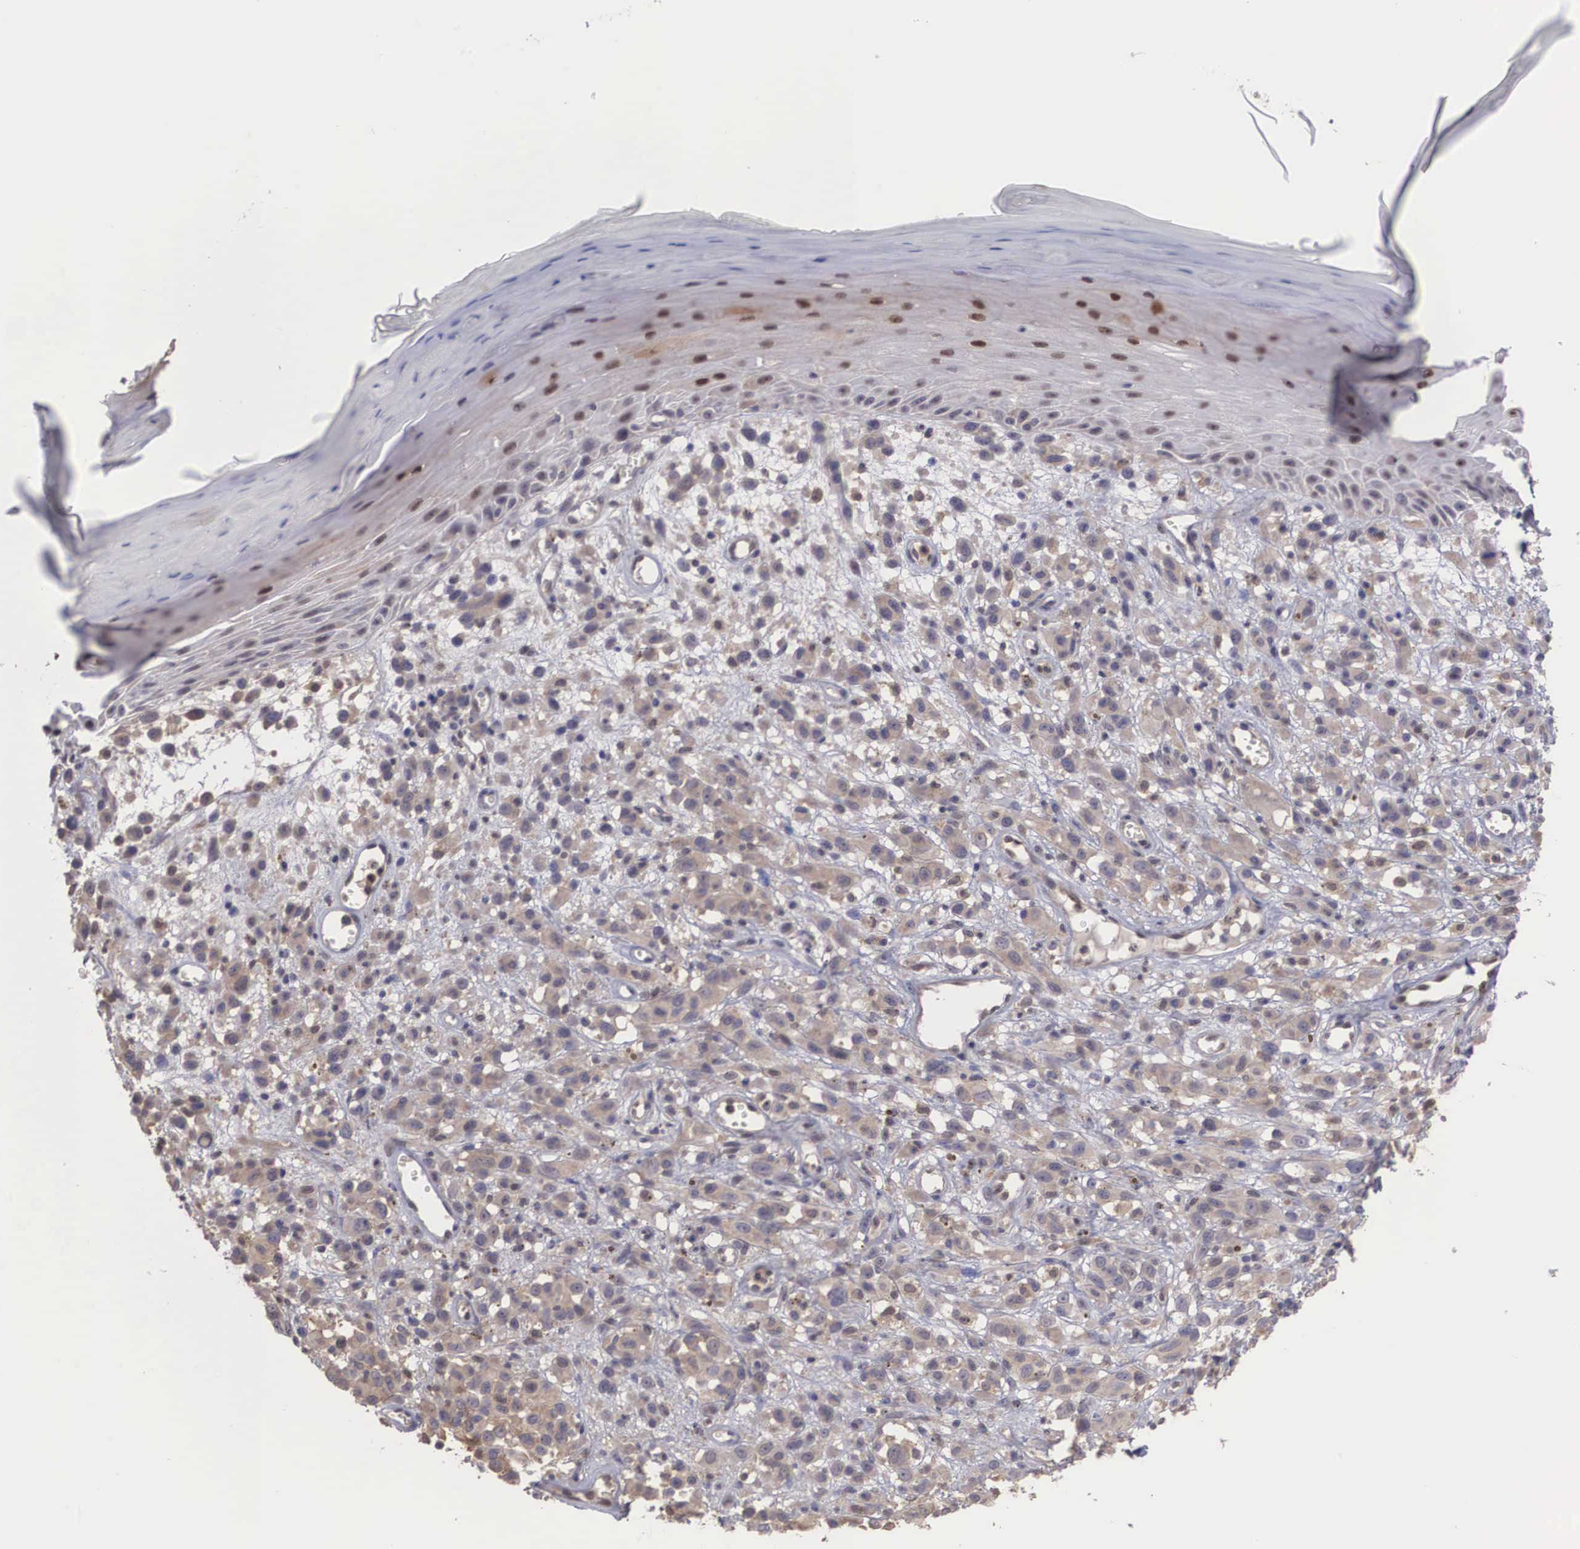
{"staining": {"intensity": "weak", "quantity": ">75%", "location": "cytoplasmic/membranous,nuclear"}, "tissue": "melanoma", "cell_type": "Tumor cells", "image_type": "cancer", "snomed": [{"axis": "morphology", "description": "Malignant melanoma, NOS"}, {"axis": "topography", "description": "Skin"}], "caption": "Immunohistochemical staining of malignant melanoma reveals low levels of weak cytoplasmic/membranous and nuclear protein positivity in about >75% of tumor cells. Using DAB (3,3'-diaminobenzidine) (brown) and hematoxylin (blue) stains, captured at high magnification using brightfield microscopy.", "gene": "DNAJB7", "patient": {"sex": "male", "age": 51}}